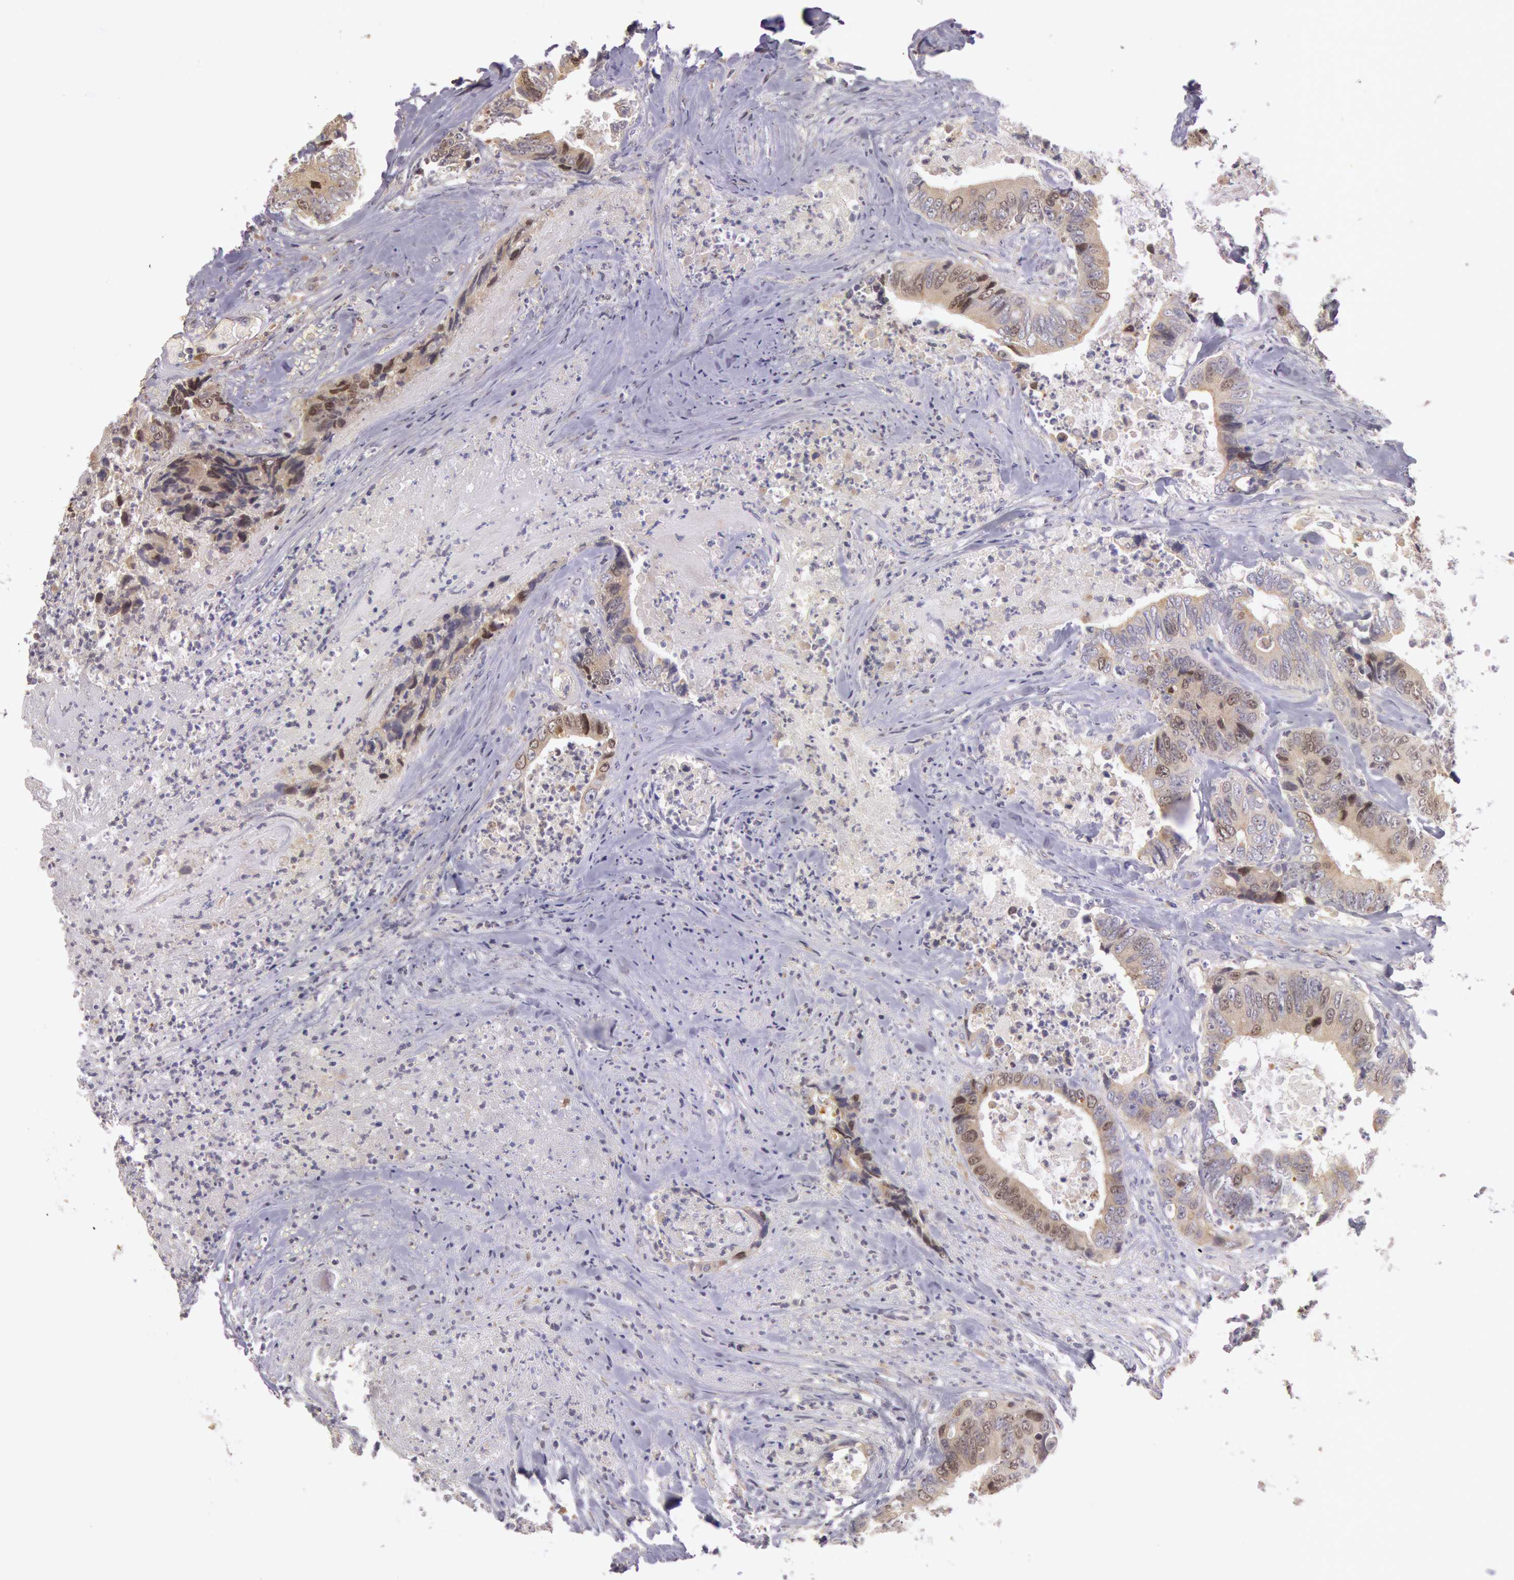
{"staining": {"intensity": "negative", "quantity": "none", "location": "none"}, "tissue": "colorectal cancer", "cell_type": "Tumor cells", "image_type": "cancer", "snomed": [{"axis": "morphology", "description": "Adenocarcinoma, NOS"}, {"axis": "topography", "description": "Rectum"}], "caption": "This photomicrograph is of adenocarcinoma (colorectal) stained with IHC to label a protein in brown with the nuclei are counter-stained blue. There is no expression in tumor cells.", "gene": "AMOTL1", "patient": {"sex": "female", "age": 65}}